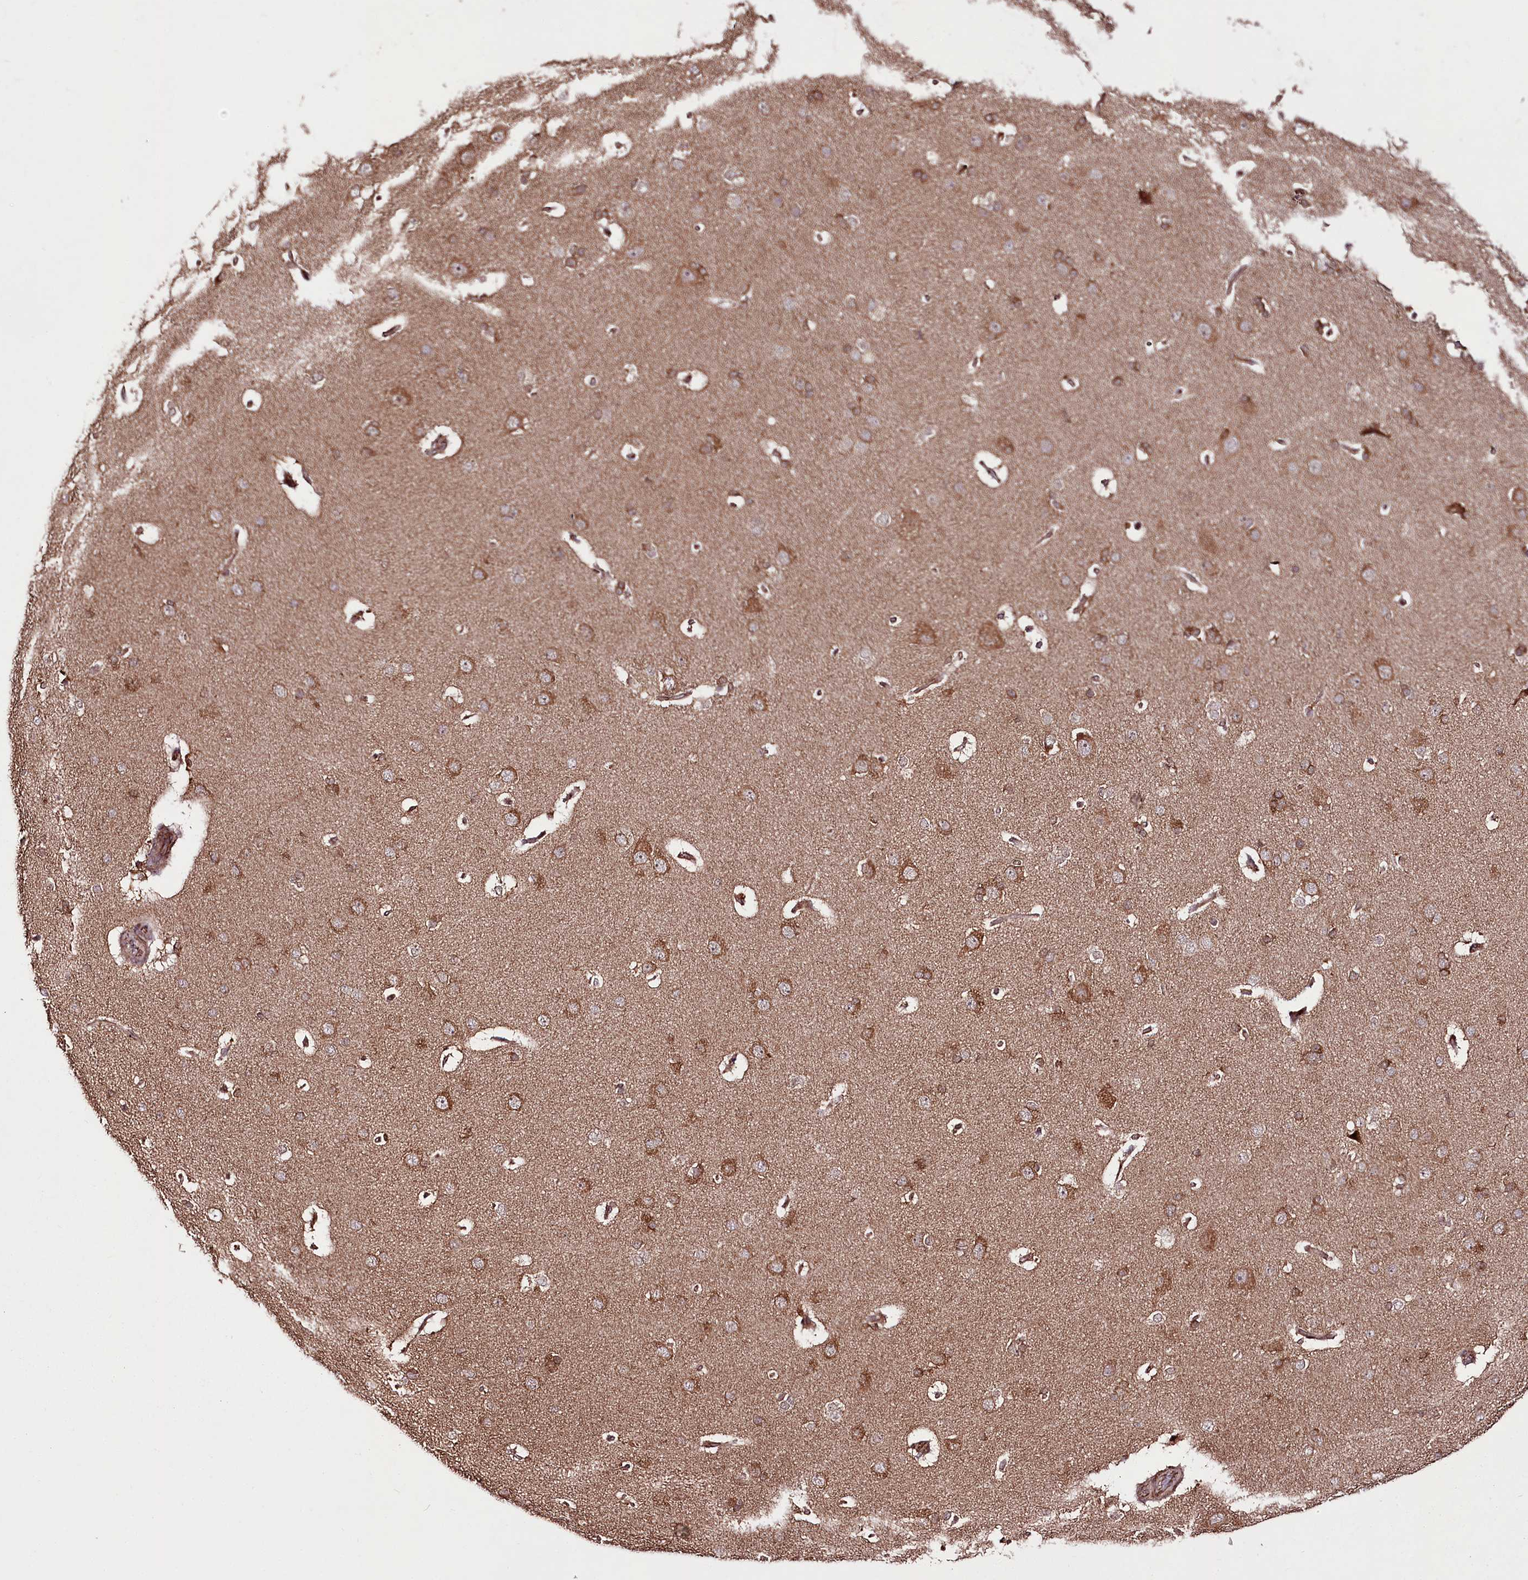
{"staining": {"intensity": "moderate", "quantity": ">75%", "location": "cytoplasmic/membranous"}, "tissue": "cerebral cortex", "cell_type": "Endothelial cells", "image_type": "normal", "snomed": [{"axis": "morphology", "description": "Normal tissue, NOS"}, {"axis": "topography", "description": "Cerebral cortex"}], "caption": "A medium amount of moderate cytoplasmic/membranous staining is appreciated in approximately >75% of endothelial cells in benign cerebral cortex.", "gene": "DHX29", "patient": {"sex": "male", "age": 62}}